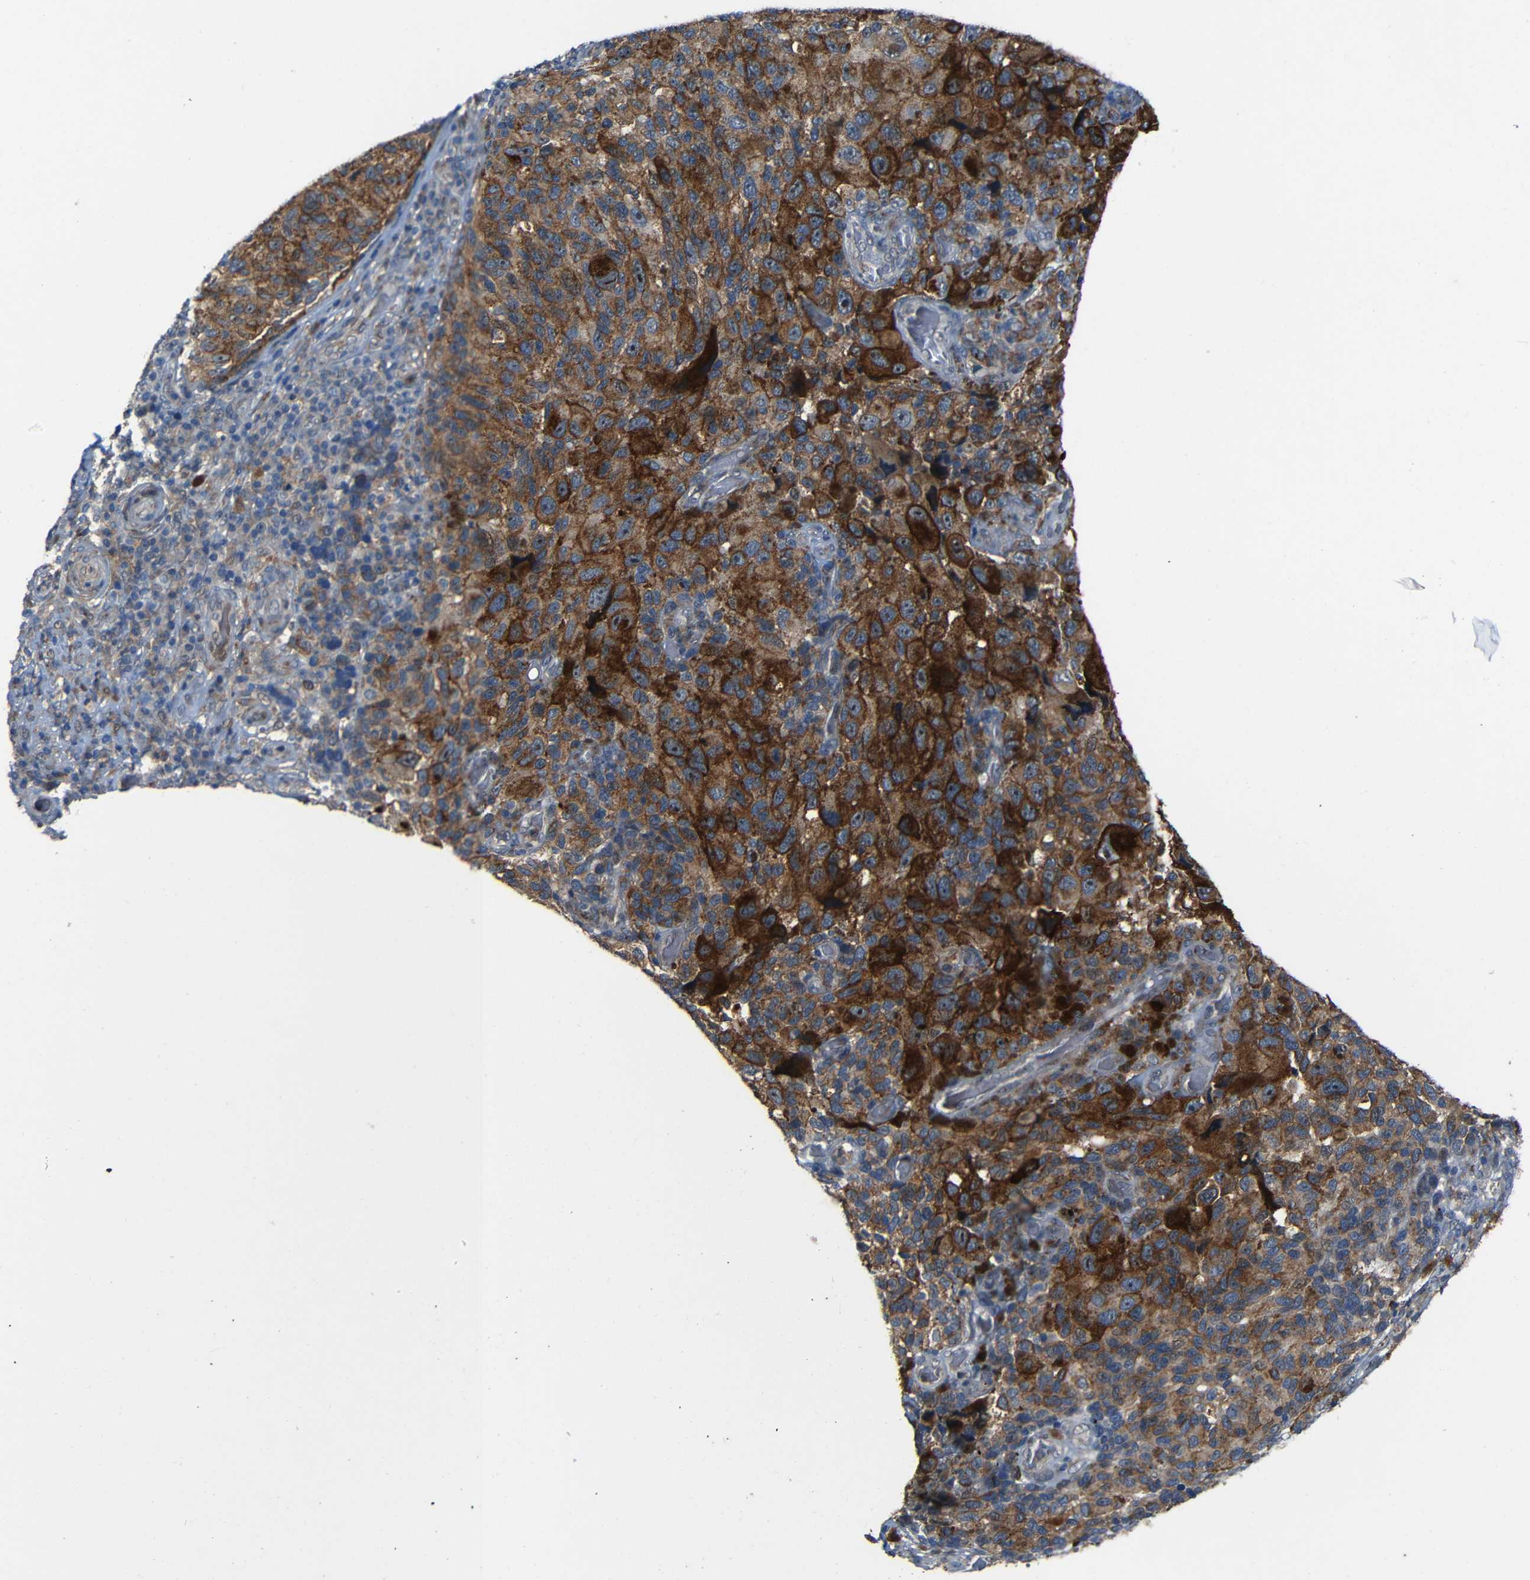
{"staining": {"intensity": "moderate", "quantity": ">75%", "location": "cytoplasmic/membranous,nuclear"}, "tissue": "melanoma", "cell_type": "Tumor cells", "image_type": "cancer", "snomed": [{"axis": "morphology", "description": "Malignant melanoma, NOS"}, {"axis": "topography", "description": "Skin"}], "caption": "This is a photomicrograph of immunohistochemistry staining of melanoma, which shows moderate positivity in the cytoplasmic/membranous and nuclear of tumor cells.", "gene": "DNAJC5", "patient": {"sex": "female", "age": 73}}